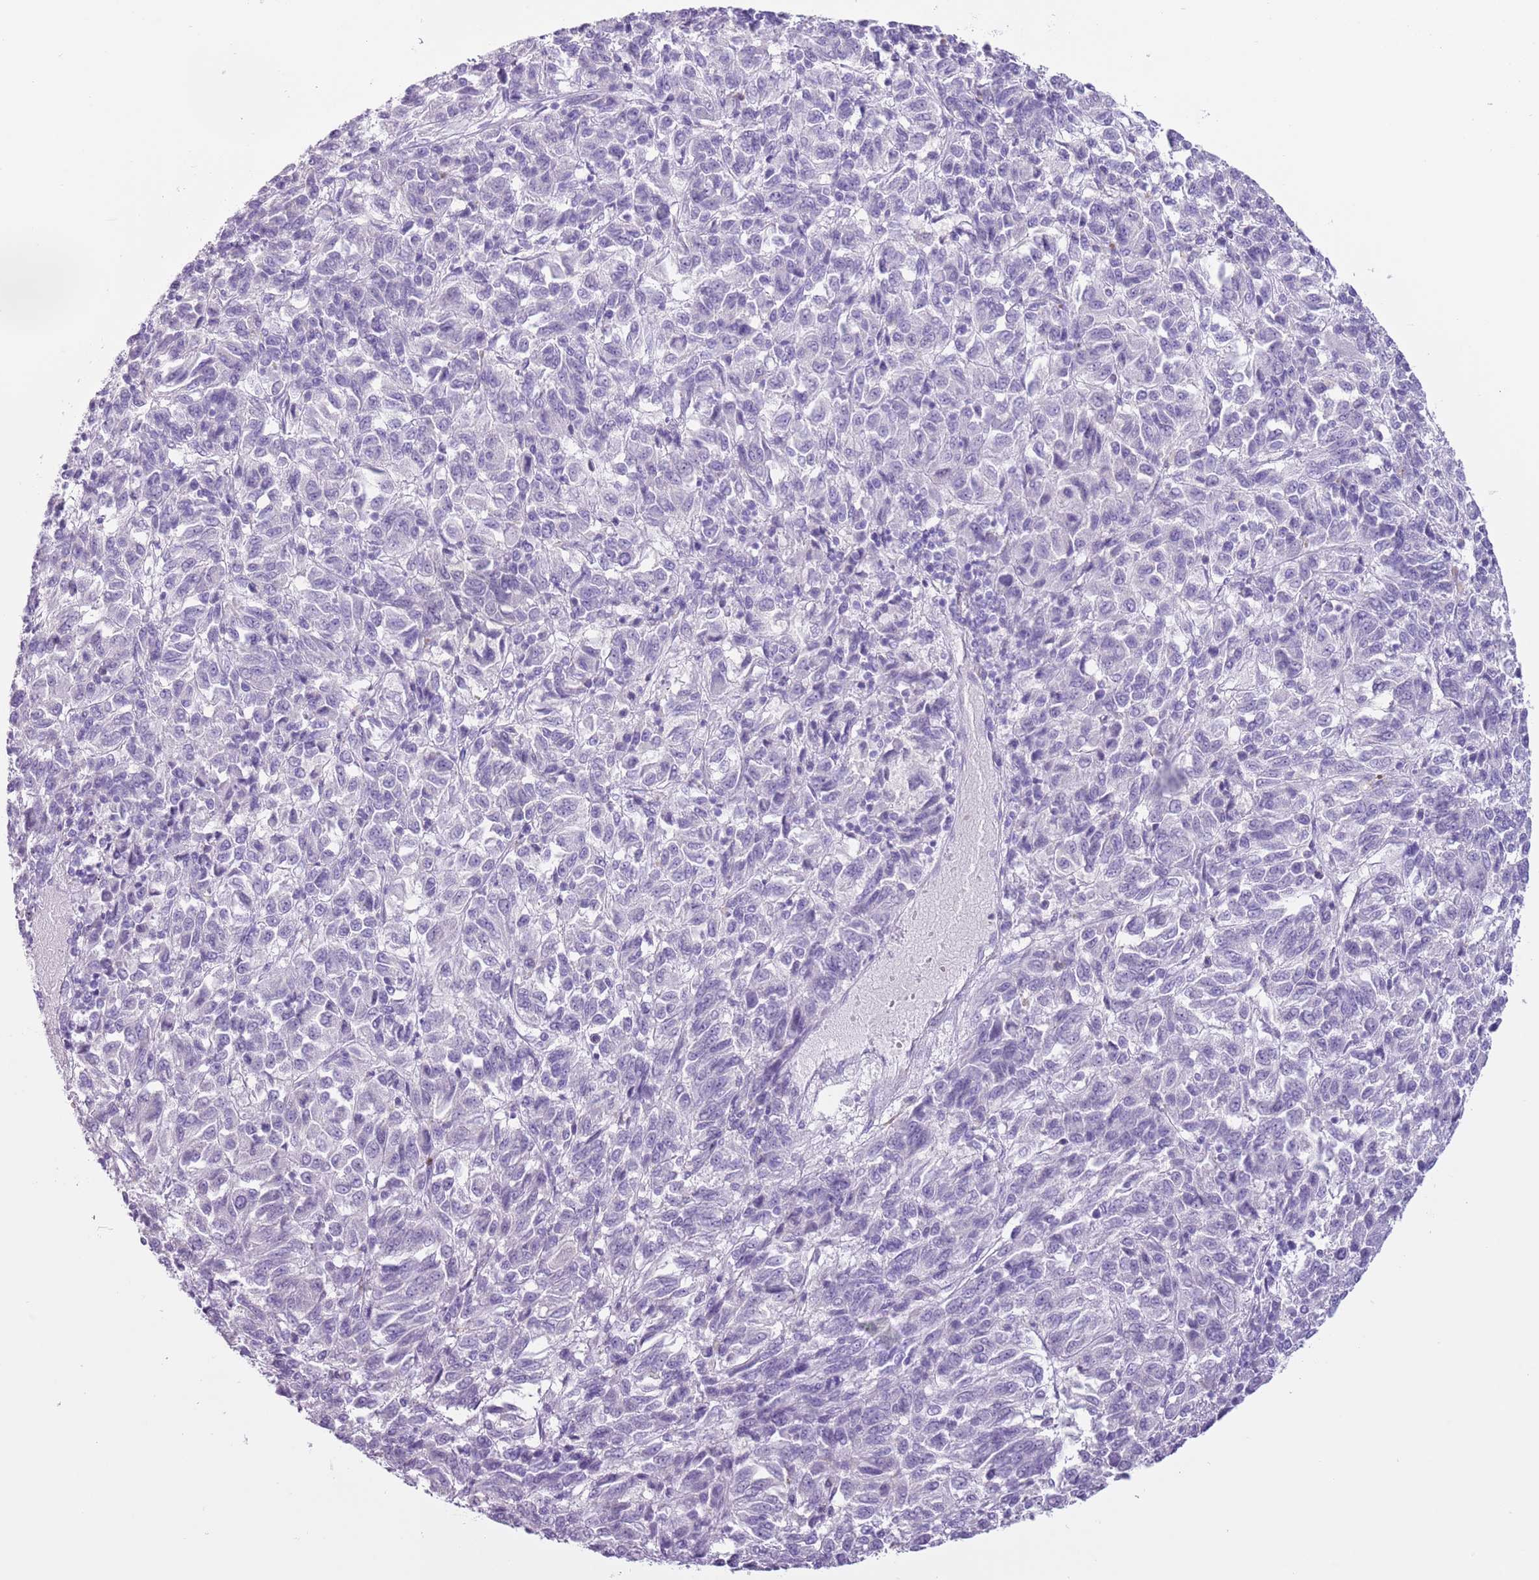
{"staining": {"intensity": "negative", "quantity": "none", "location": "none"}, "tissue": "melanoma", "cell_type": "Tumor cells", "image_type": "cancer", "snomed": [{"axis": "morphology", "description": "Malignant melanoma, Metastatic site"}, {"axis": "topography", "description": "Lung"}], "caption": "DAB immunohistochemical staining of human melanoma displays no significant staining in tumor cells. The staining was performed using DAB to visualize the protein expression in brown, while the nuclei were stained in blue with hematoxylin (Magnification: 20x).", "gene": "SLC7A14", "patient": {"sex": "male", "age": 64}}